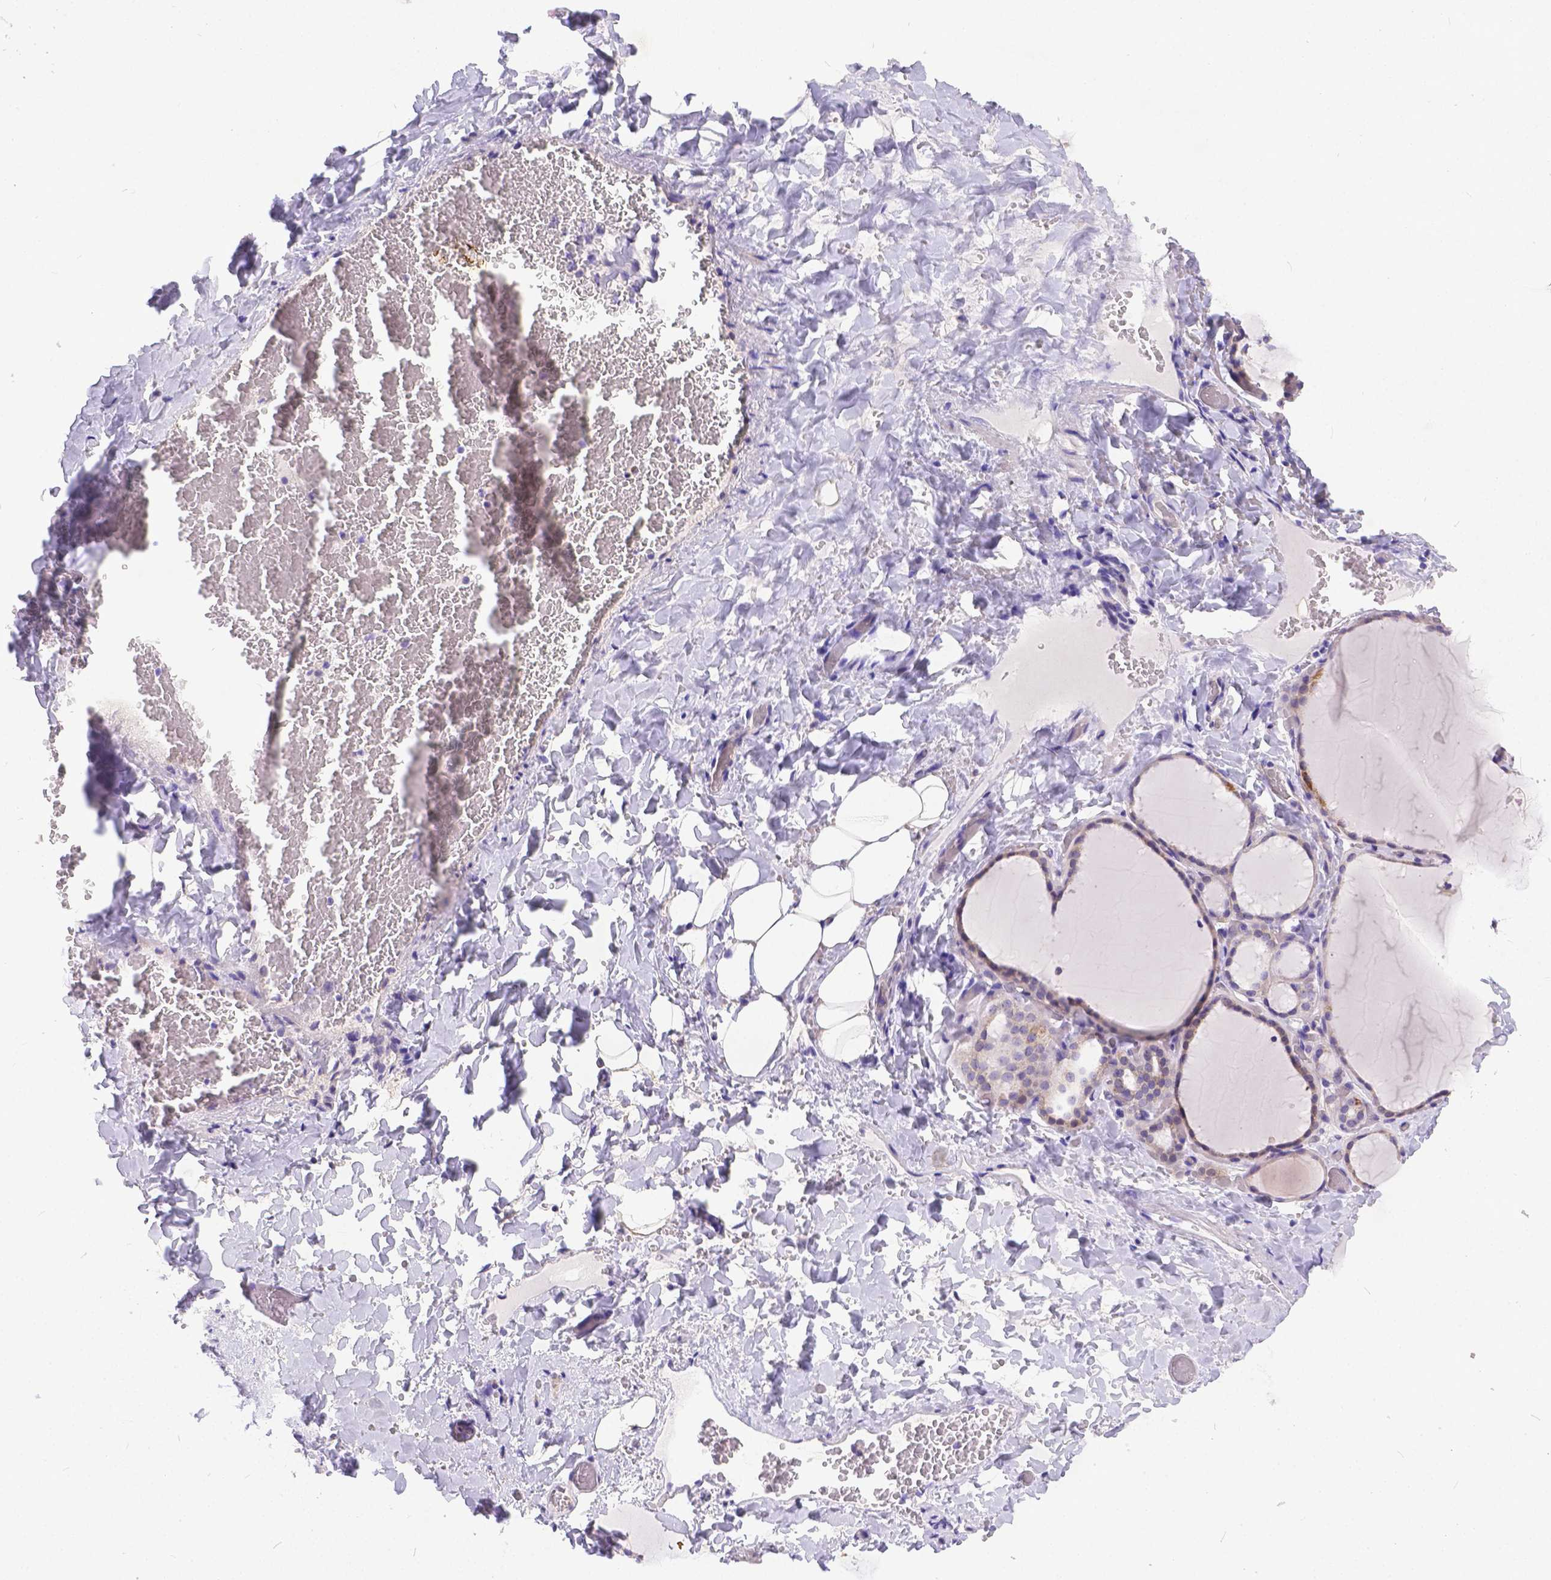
{"staining": {"intensity": "moderate", "quantity": "<25%", "location": "cytoplasmic/membranous"}, "tissue": "thyroid gland", "cell_type": "Glandular cells", "image_type": "normal", "snomed": [{"axis": "morphology", "description": "Normal tissue, NOS"}, {"axis": "topography", "description": "Thyroid gland"}], "caption": "Immunohistochemical staining of normal thyroid gland displays <25% levels of moderate cytoplasmic/membranous protein positivity in approximately <25% of glandular cells. (Stains: DAB in brown, nuclei in blue, Microscopy: brightfield microscopy at high magnification).", "gene": "DLEC1", "patient": {"sex": "female", "age": 22}}